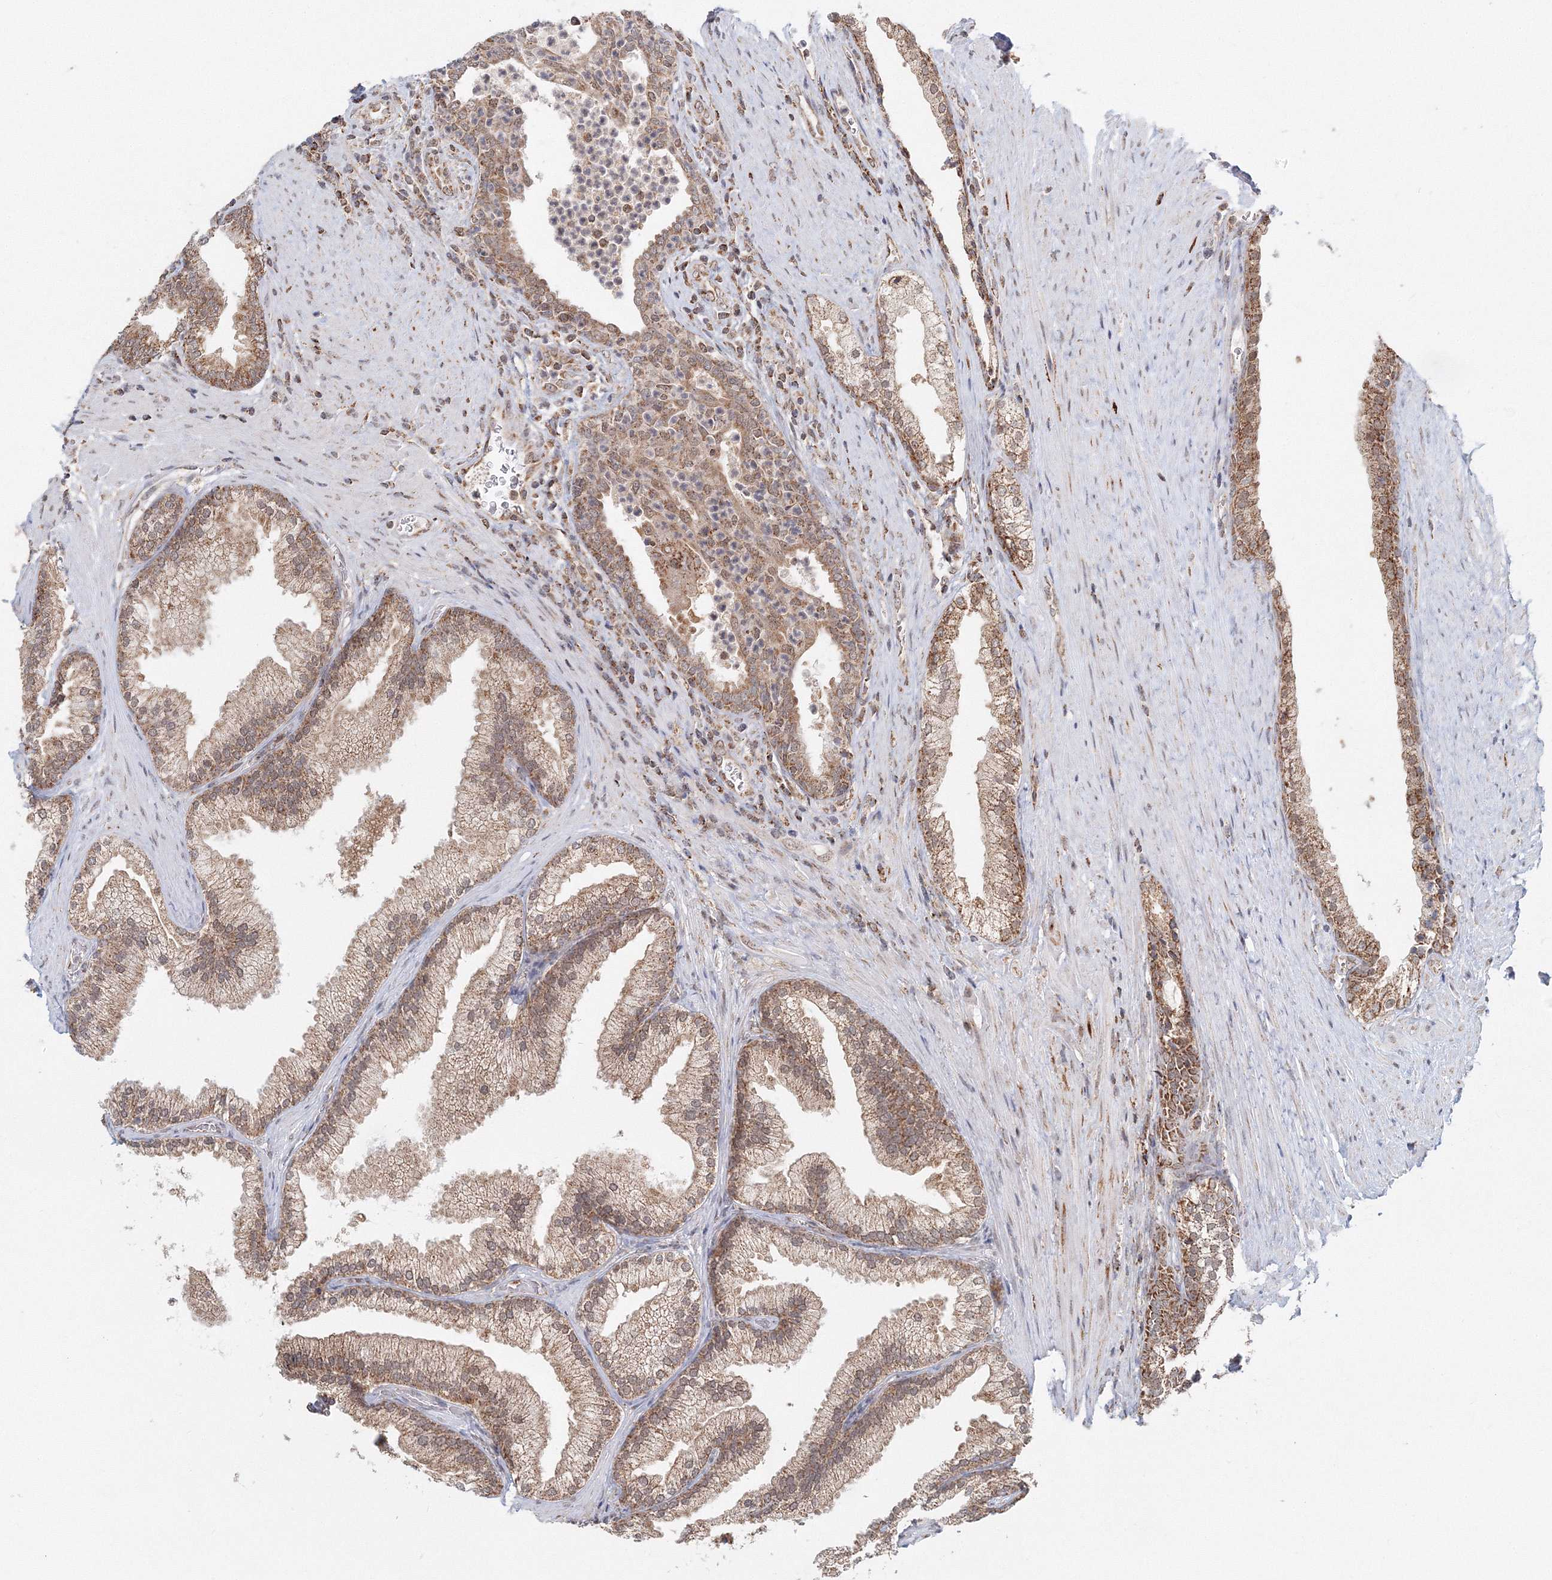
{"staining": {"intensity": "strong", "quantity": "25%-75%", "location": "cytoplasmic/membranous,nuclear"}, "tissue": "prostate", "cell_type": "Glandular cells", "image_type": "normal", "snomed": [{"axis": "morphology", "description": "Normal tissue, NOS"}, {"axis": "topography", "description": "Prostate"}], "caption": "The image exhibits staining of normal prostate, revealing strong cytoplasmic/membranous,nuclear protein positivity (brown color) within glandular cells.", "gene": "PSMD6", "patient": {"sex": "male", "age": 76}}